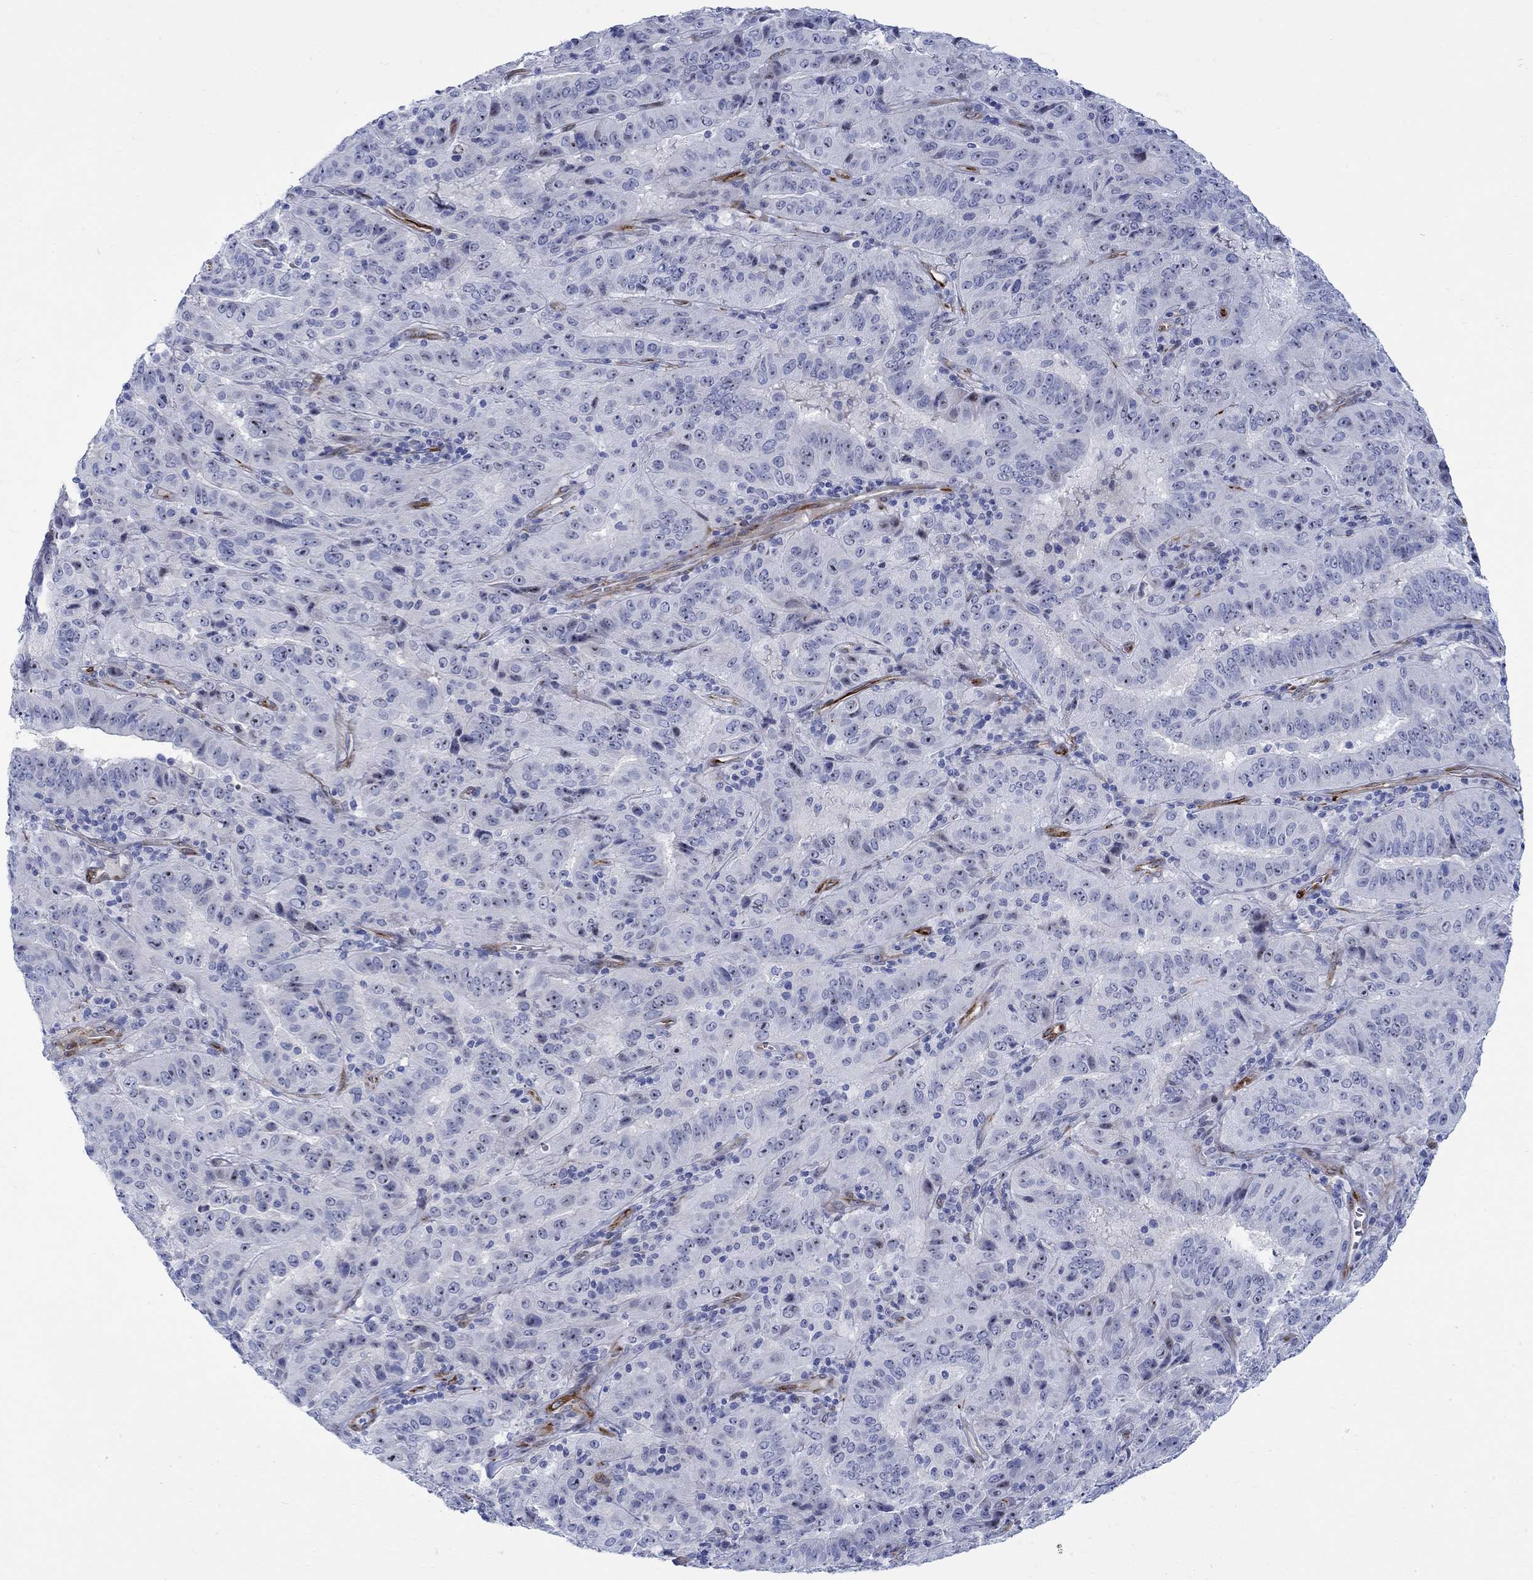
{"staining": {"intensity": "negative", "quantity": "none", "location": "none"}, "tissue": "pancreatic cancer", "cell_type": "Tumor cells", "image_type": "cancer", "snomed": [{"axis": "morphology", "description": "Adenocarcinoma, NOS"}, {"axis": "topography", "description": "Pancreas"}], "caption": "Immunohistochemistry (IHC) of human adenocarcinoma (pancreatic) shows no positivity in tumor cells.", "gene": "KSR2", "patient": {"sex": "male", "age": 63}}